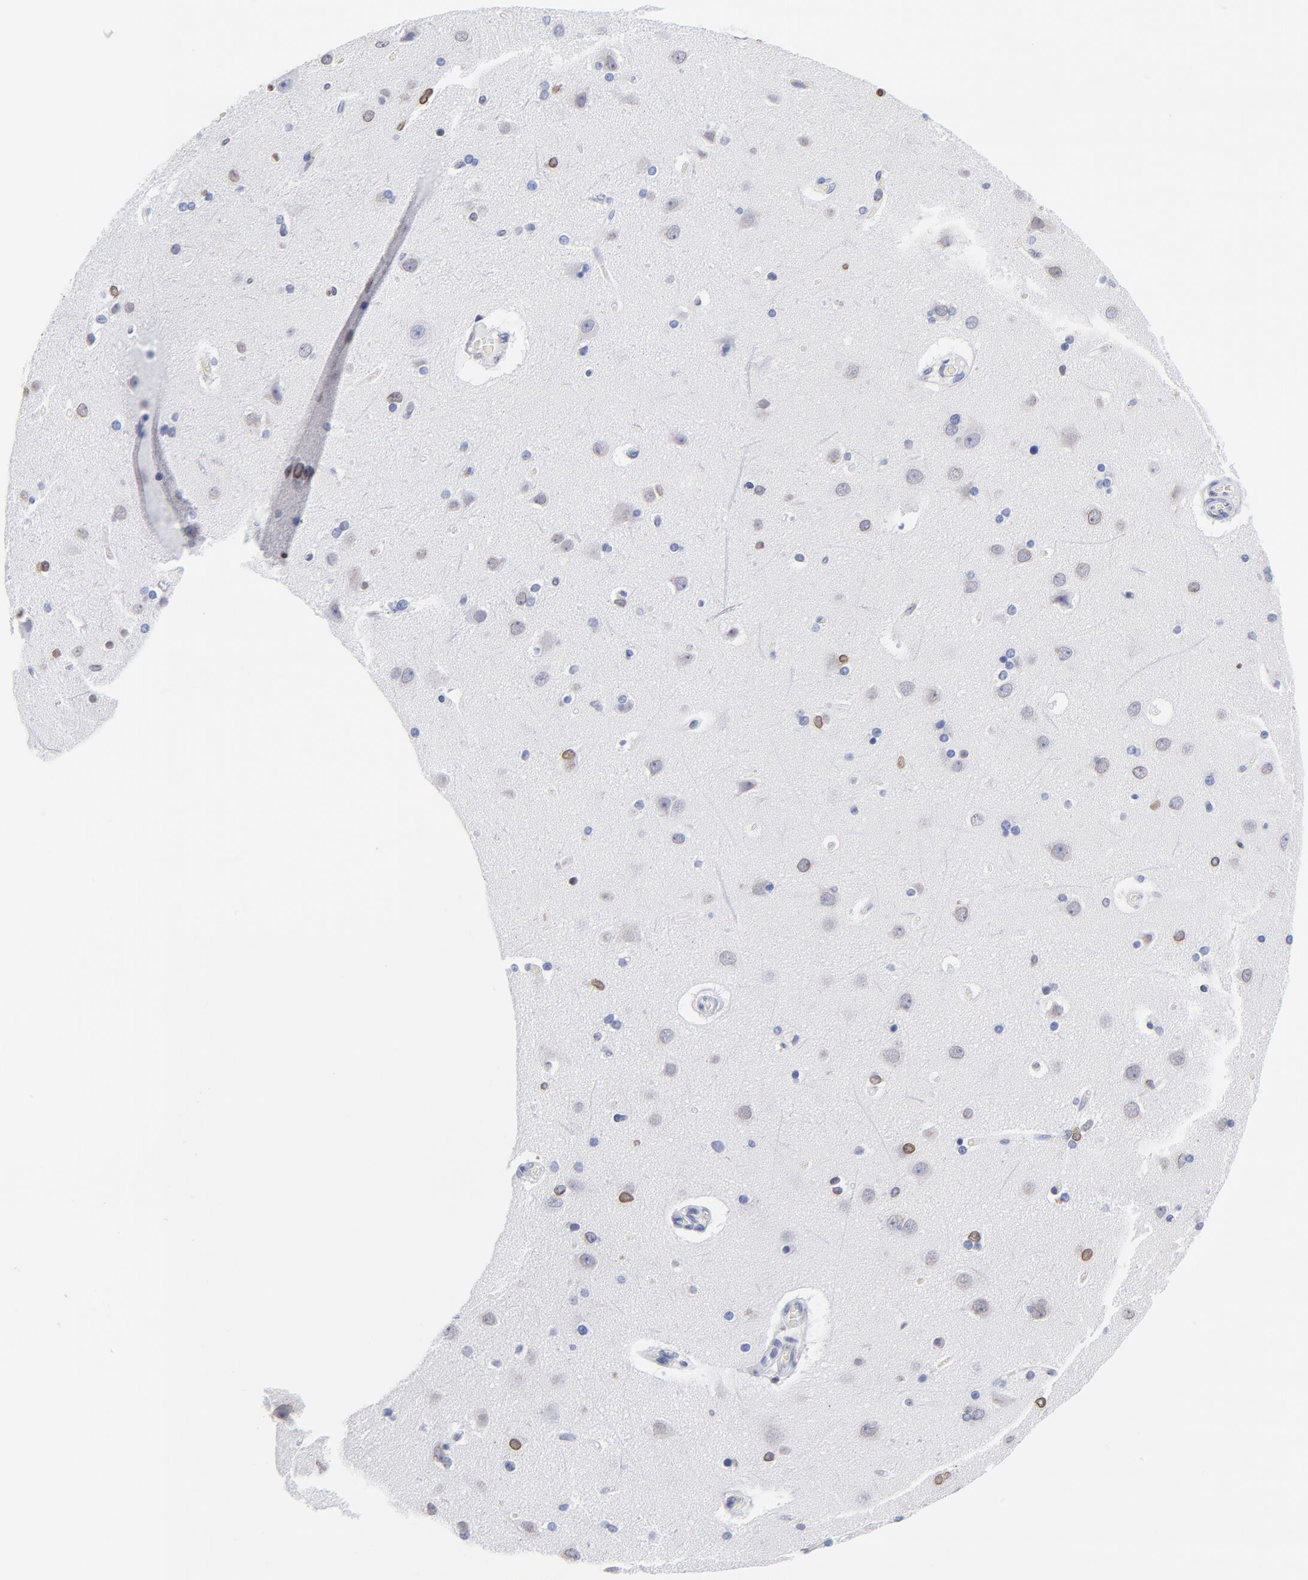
{"staining": {"intensity": "negative", "quantity": "none", "location": "none"}, "tissue": "cerebral cortex", "cell_type": "Endothelial cells", "image_type": "normal", "snomed": [{"axis": "morphology", "description": "Normal tissue, NOS"}, {"axis": "topography", "description": "Cerebral cortex"}], "caption": "This image is of normal cerebral cortex stained with IHC to label a protein in brown with the nuclei are counter-stained blue. There is no positivity in endothelial cells.", "gene": "THAP7", "patient": {"sex": "female", "age": 54}}